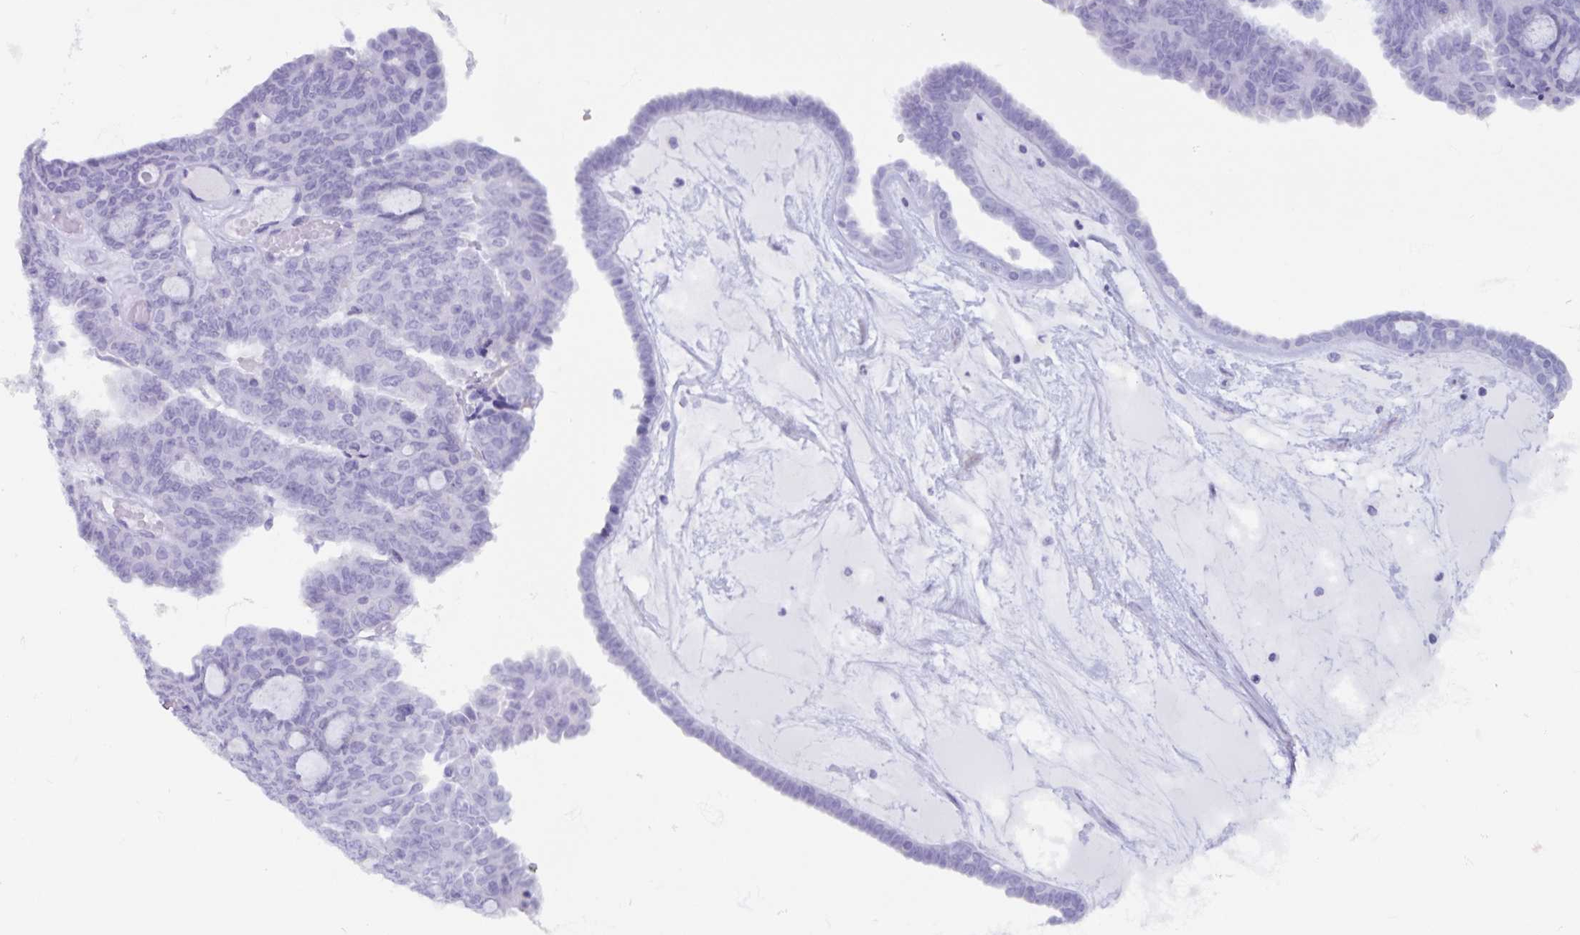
{"staining": {"intensity": "negative", "quantity": "none", "location": "none"}, "tissue": "ovarian cancer", "cell_type": "Tumor cells", "image_type": "cancer", "snomed": [{"axis": "morphology", "description": "Cystadenocarcinoma, serous, NOS"}, {"axis": "topography", "description": "Ovary"}], "caption": "The photomicrograph shows no significant positivity in tumor cells of ovarian serous cystadenocarcinoma.", "gene": "GPR137", "patient": {"sex": "female", "age": 71}}